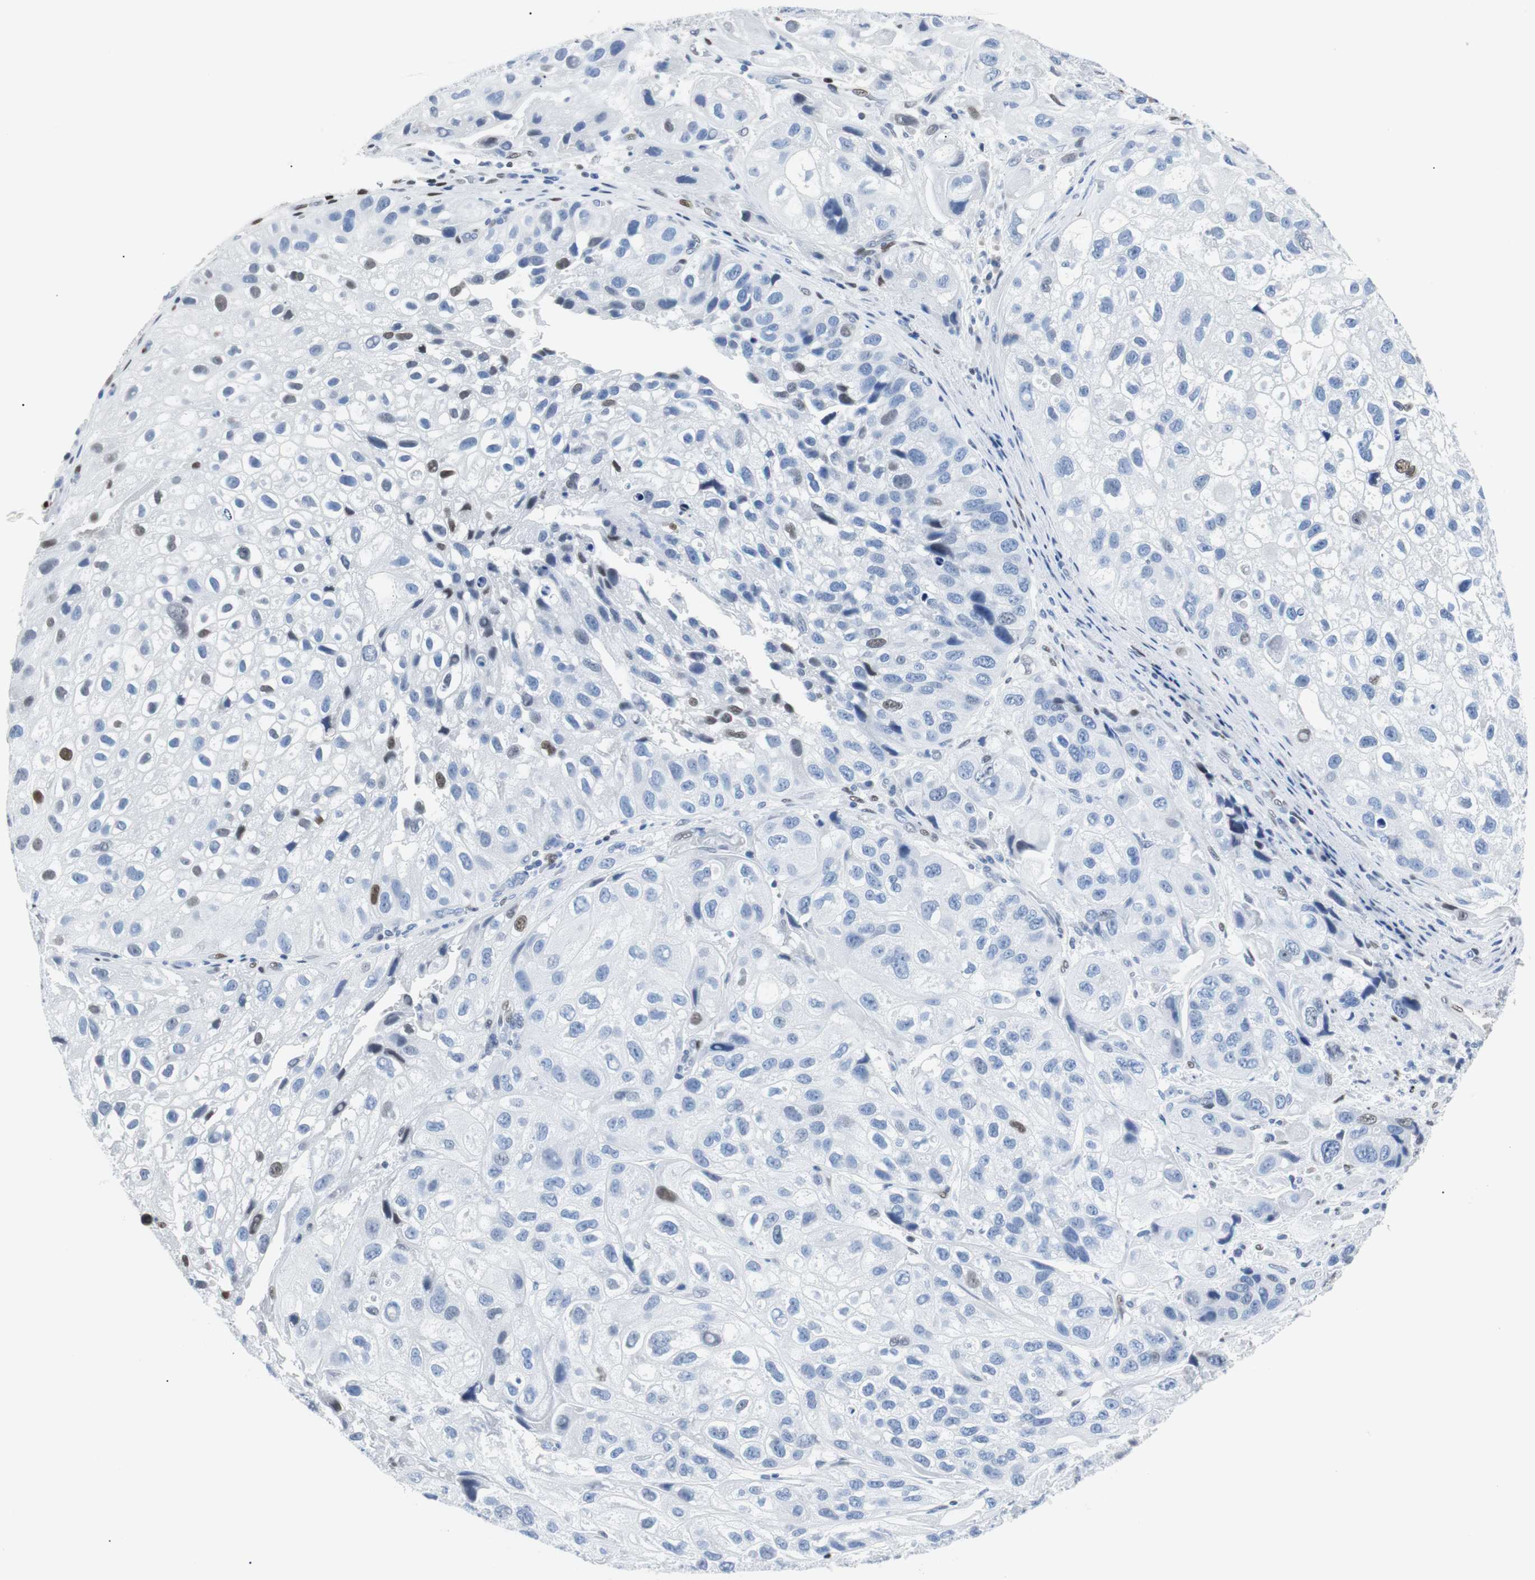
{"staining": {"intensity": "weak", "quantity": "<25%", "location": "nuclear"}, "tissue": "urothelial cancer", "cell_type": "Tumor cells", "image_type": "cancer", "snomed": [{"axis": "morphology", "description": "Urothelial carcinoma, High grade"}, {"axis": "topography", "description": "Urinary bladder"}], "caption": "Tumor cells show no significant protein staining in high-grade urothelial carcinoma. (Stains: DAB immunohistochemistry (IHC) with hematoxylin counter stain, Microscopy: brightfield microscopy at high magnification).", "gene": "JUN", "patient": {"sex": "female", "age": 64}}